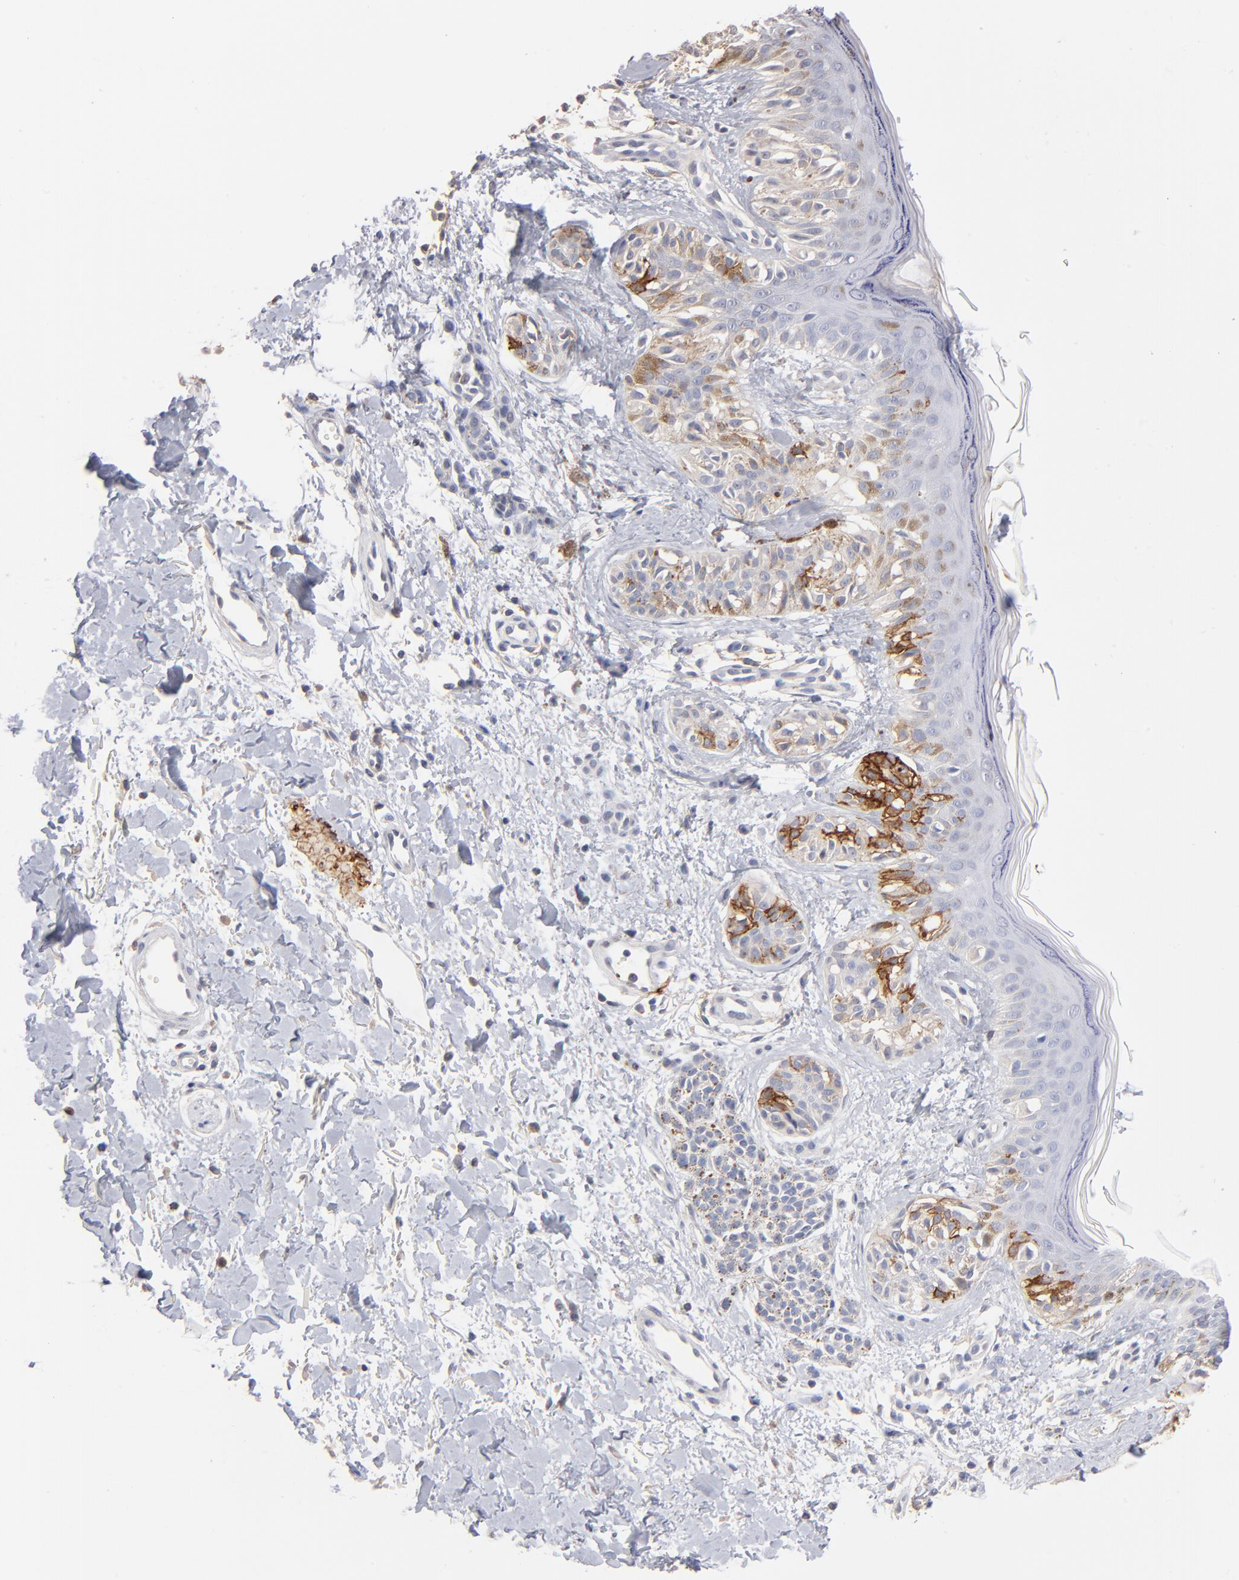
{"staining": {"intensity": "moderate", "quantity": "<25%", "location": "cytoplasmic/membranous"}, "tissue": "melanoma", "cell_type": "Tumor cells", "image_type": "cancer", "snomed": [{"axis": "morphology", "description": "Normal tissue, NOS"}, {"axis": "morphology", "description": "Malignant melanoma, NOS"}, {"axis": "topography", "description": "Skin"}], "caption": "A brown stain labels moderate cytoplasmic/membranous staining of a protein in human melanoma tumor cells. (Stains: DAB in brown, nuclei in blue, Microscopy: brightfield microscopy at high magnification).", "gene": "ITGA8", "patient": {"sex": "male", "age": 83}}